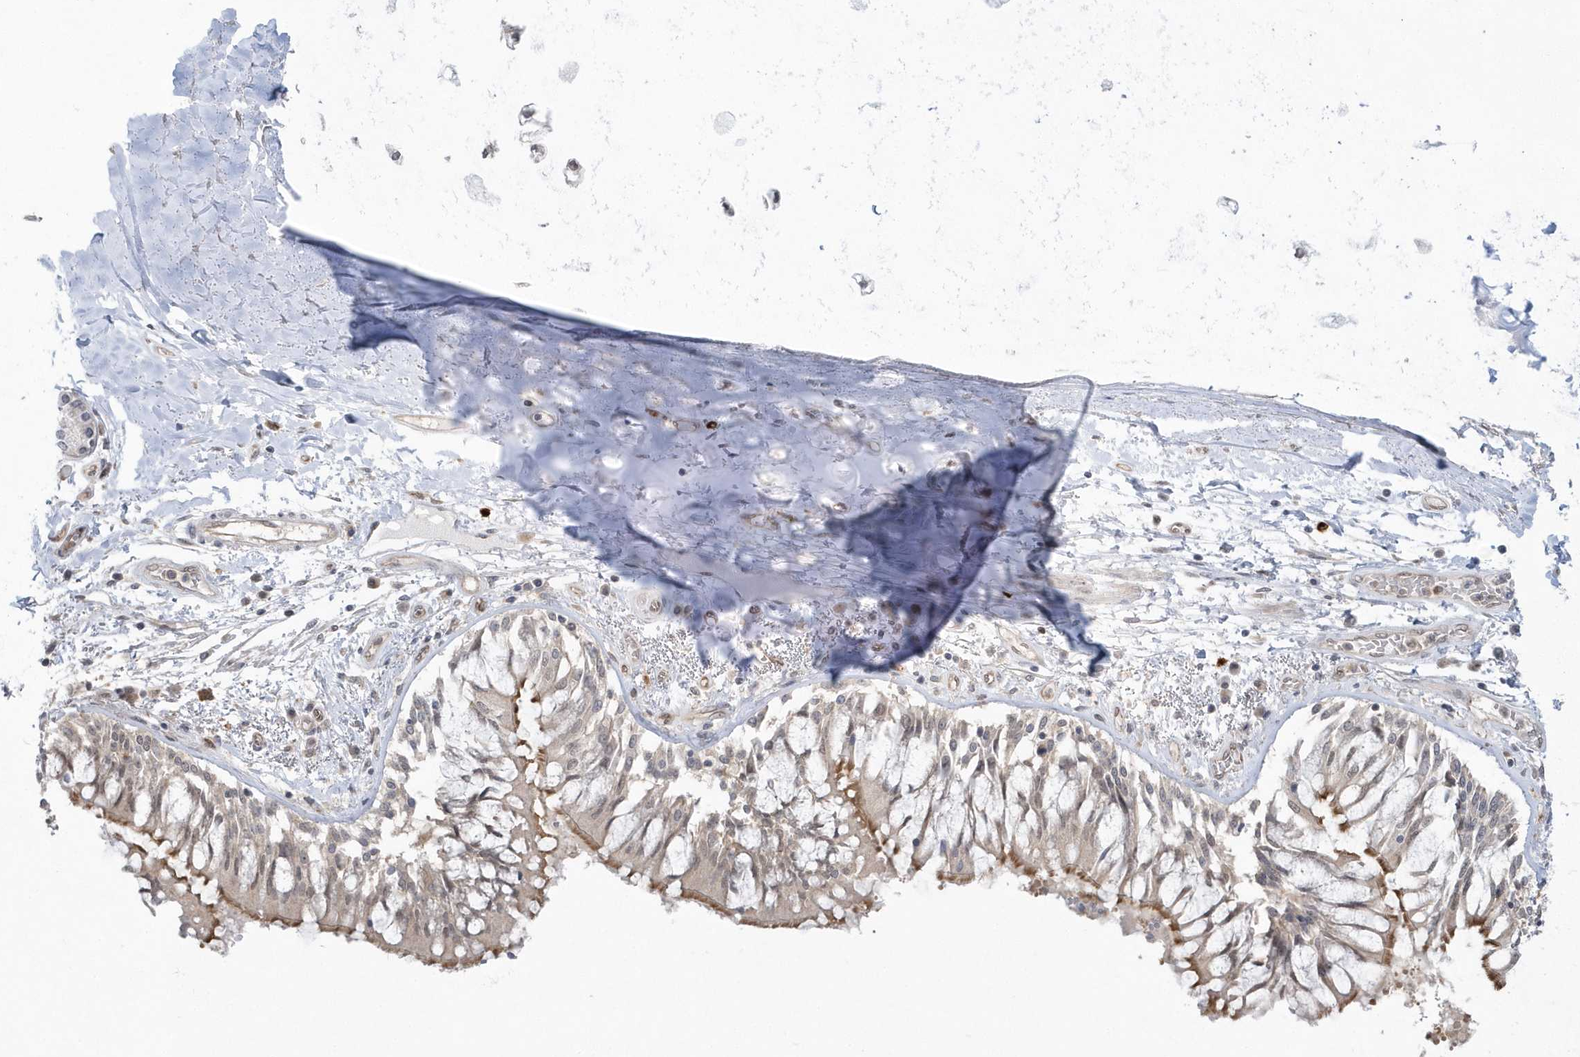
{"staining": {"intensity": "negative", "quantity": "none", "location": "none"}, "tissue": "adipose tissue", "cell_type": "Adipocytes", "image_type": "normal", "snomed": [{"axis": "morphology", "description": "Normal tissue, NOS"}, {"axis": "topography", "description": "Cartilage tissue"}, {"axis": "topography", "description": "Bronchus"}, {"axis": "topography", "description": "Lung"}, {"axis": "topography", "description": "Peripheral nerve tissue"}], "caption": "Immunohistochemistry histopathology image of unremarkable adipose tissue: human adipose tissue stained with DAB (3,3'-diaminobenzidine) reveals no significant protein expression in adipocytes.", "gene": "DHX57", "patient": {"sex": "female", "age": 49}}